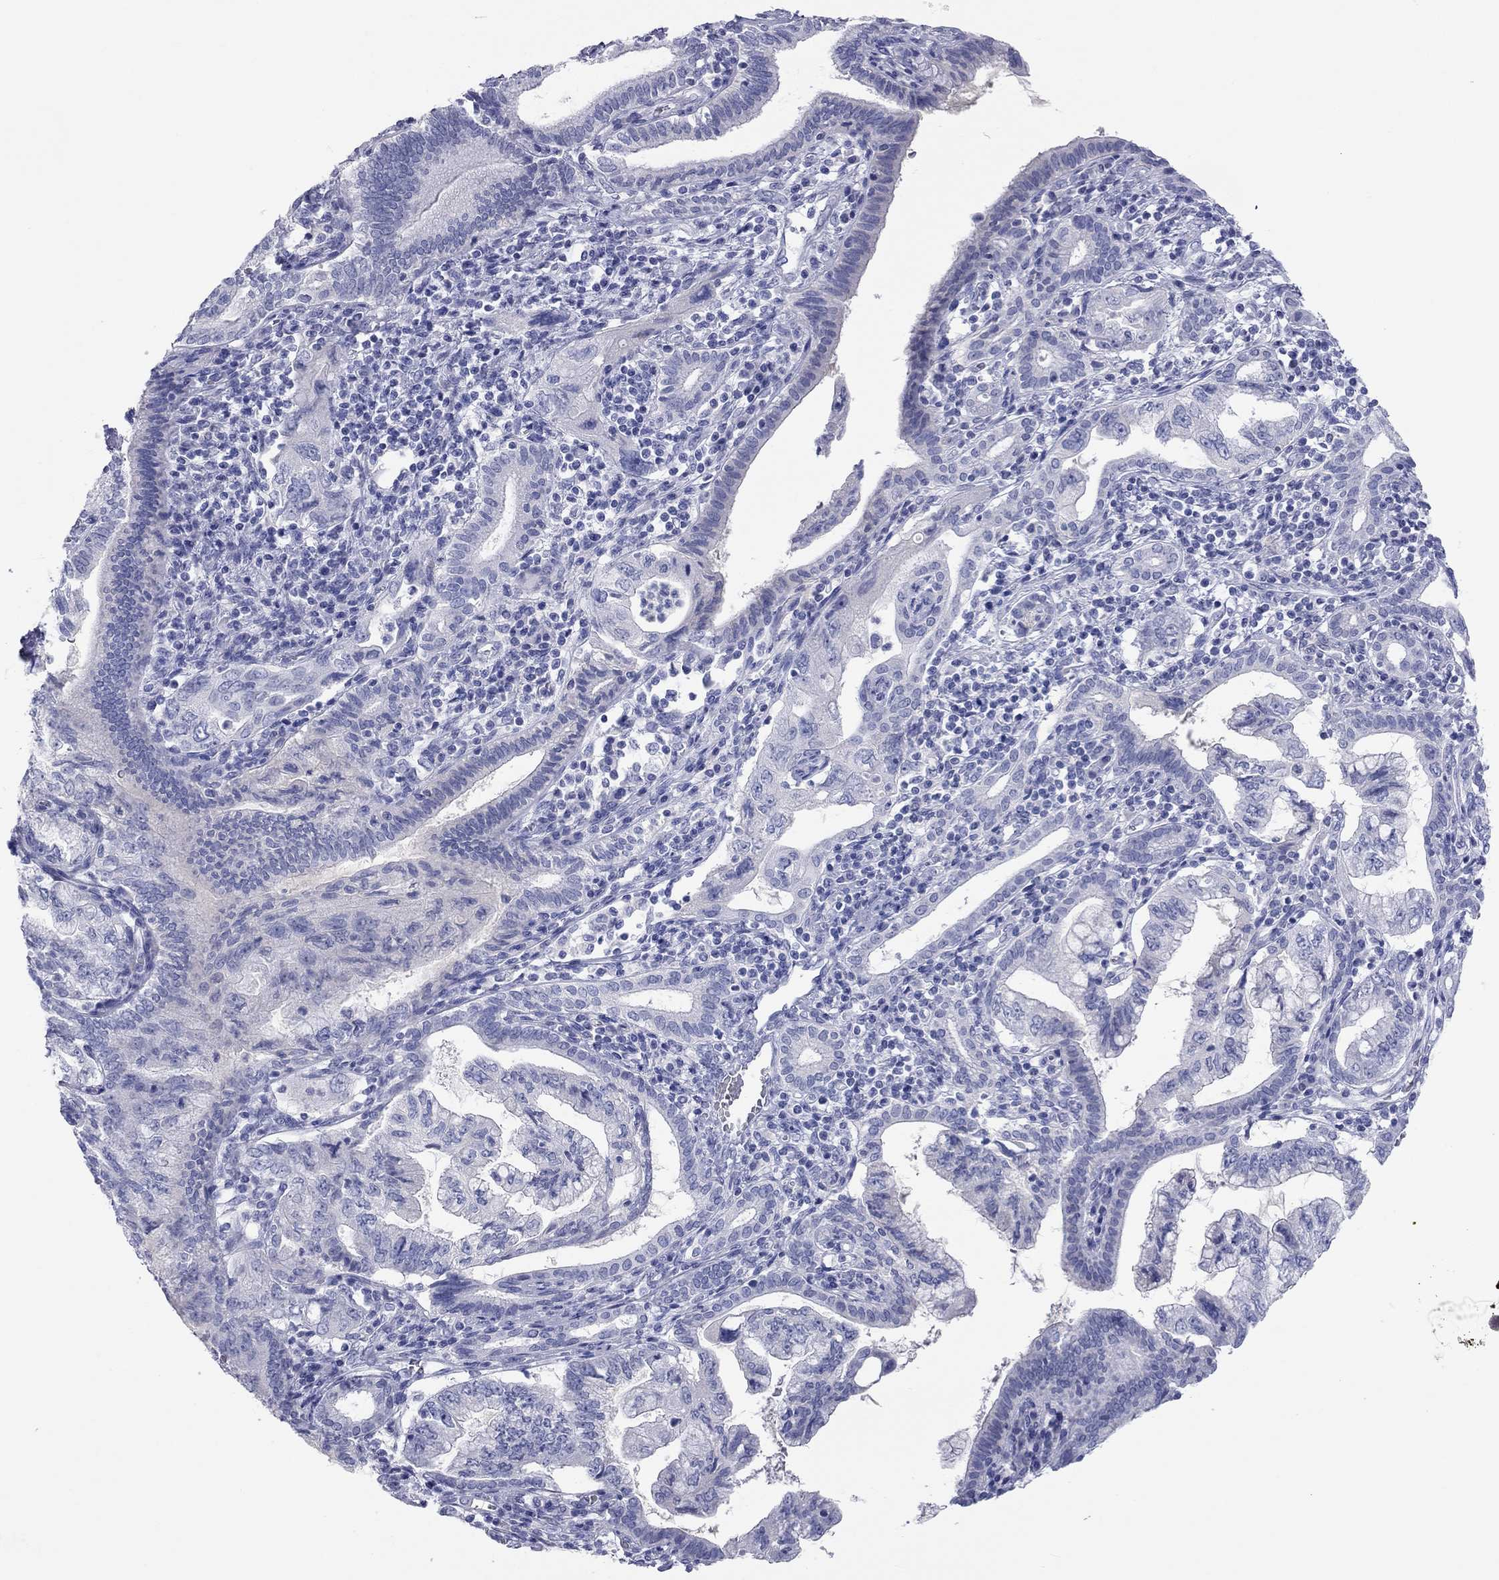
{"staining": {"intensity": "negative", "quantity": "none", "location": "none"}, "tissue": "pancreatic cancer", "cell_type": "Tumor cells", "image_type": "cancer", "snomed": [{"axis": "morphology", "description": "Adenocarcinoma, NOS"}, {"axis": "topography", "description": "Pancreas"}], "caption": "Protein analysis of pancreatic adenocarcinoma shows no significant positivity in tumor cells.", "gene": "PCDHGC5", "patient": {"sex": "female", "age": 73}}